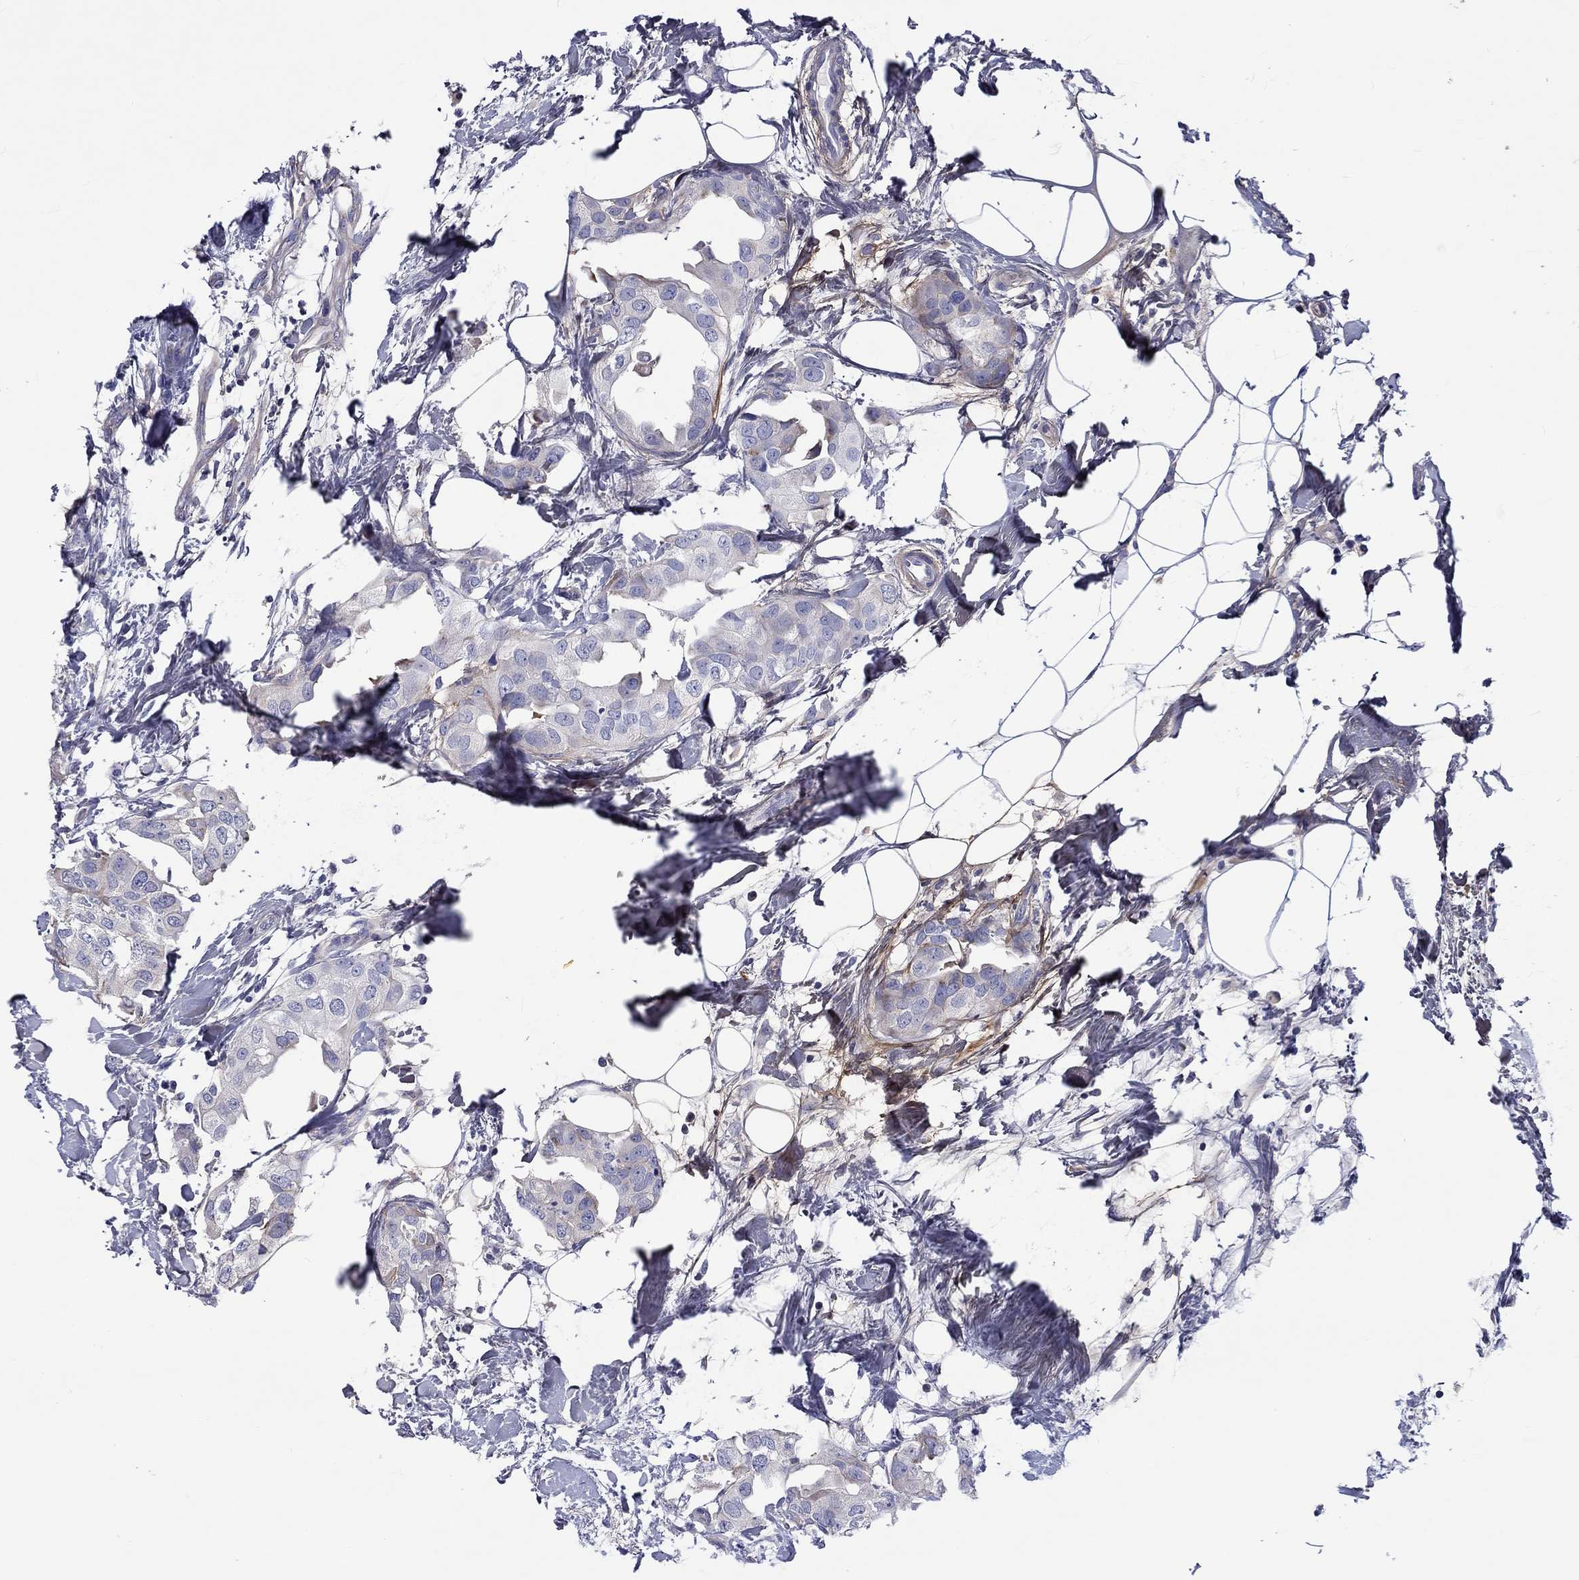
{"staining": {"intensity": "negative", "quantity": "none", "location": "none"}, "tissue": "breast cancer", "cell_type": "Tumor cells", "image_type": "cancer", "snomed": [{"axis": "morphology", "description": "Normal tissue, NOS"}, {"axis": "morphology", "description": "Duct carcinoma"}, {"axis": "topography", "description": "Breast"}], "caption": "Breast cancer stained for a protein using immunohistochemistry shows no expression tumor cells.", "gene": "TGFBI", "patient": {"sex": "female", "age": 40}}